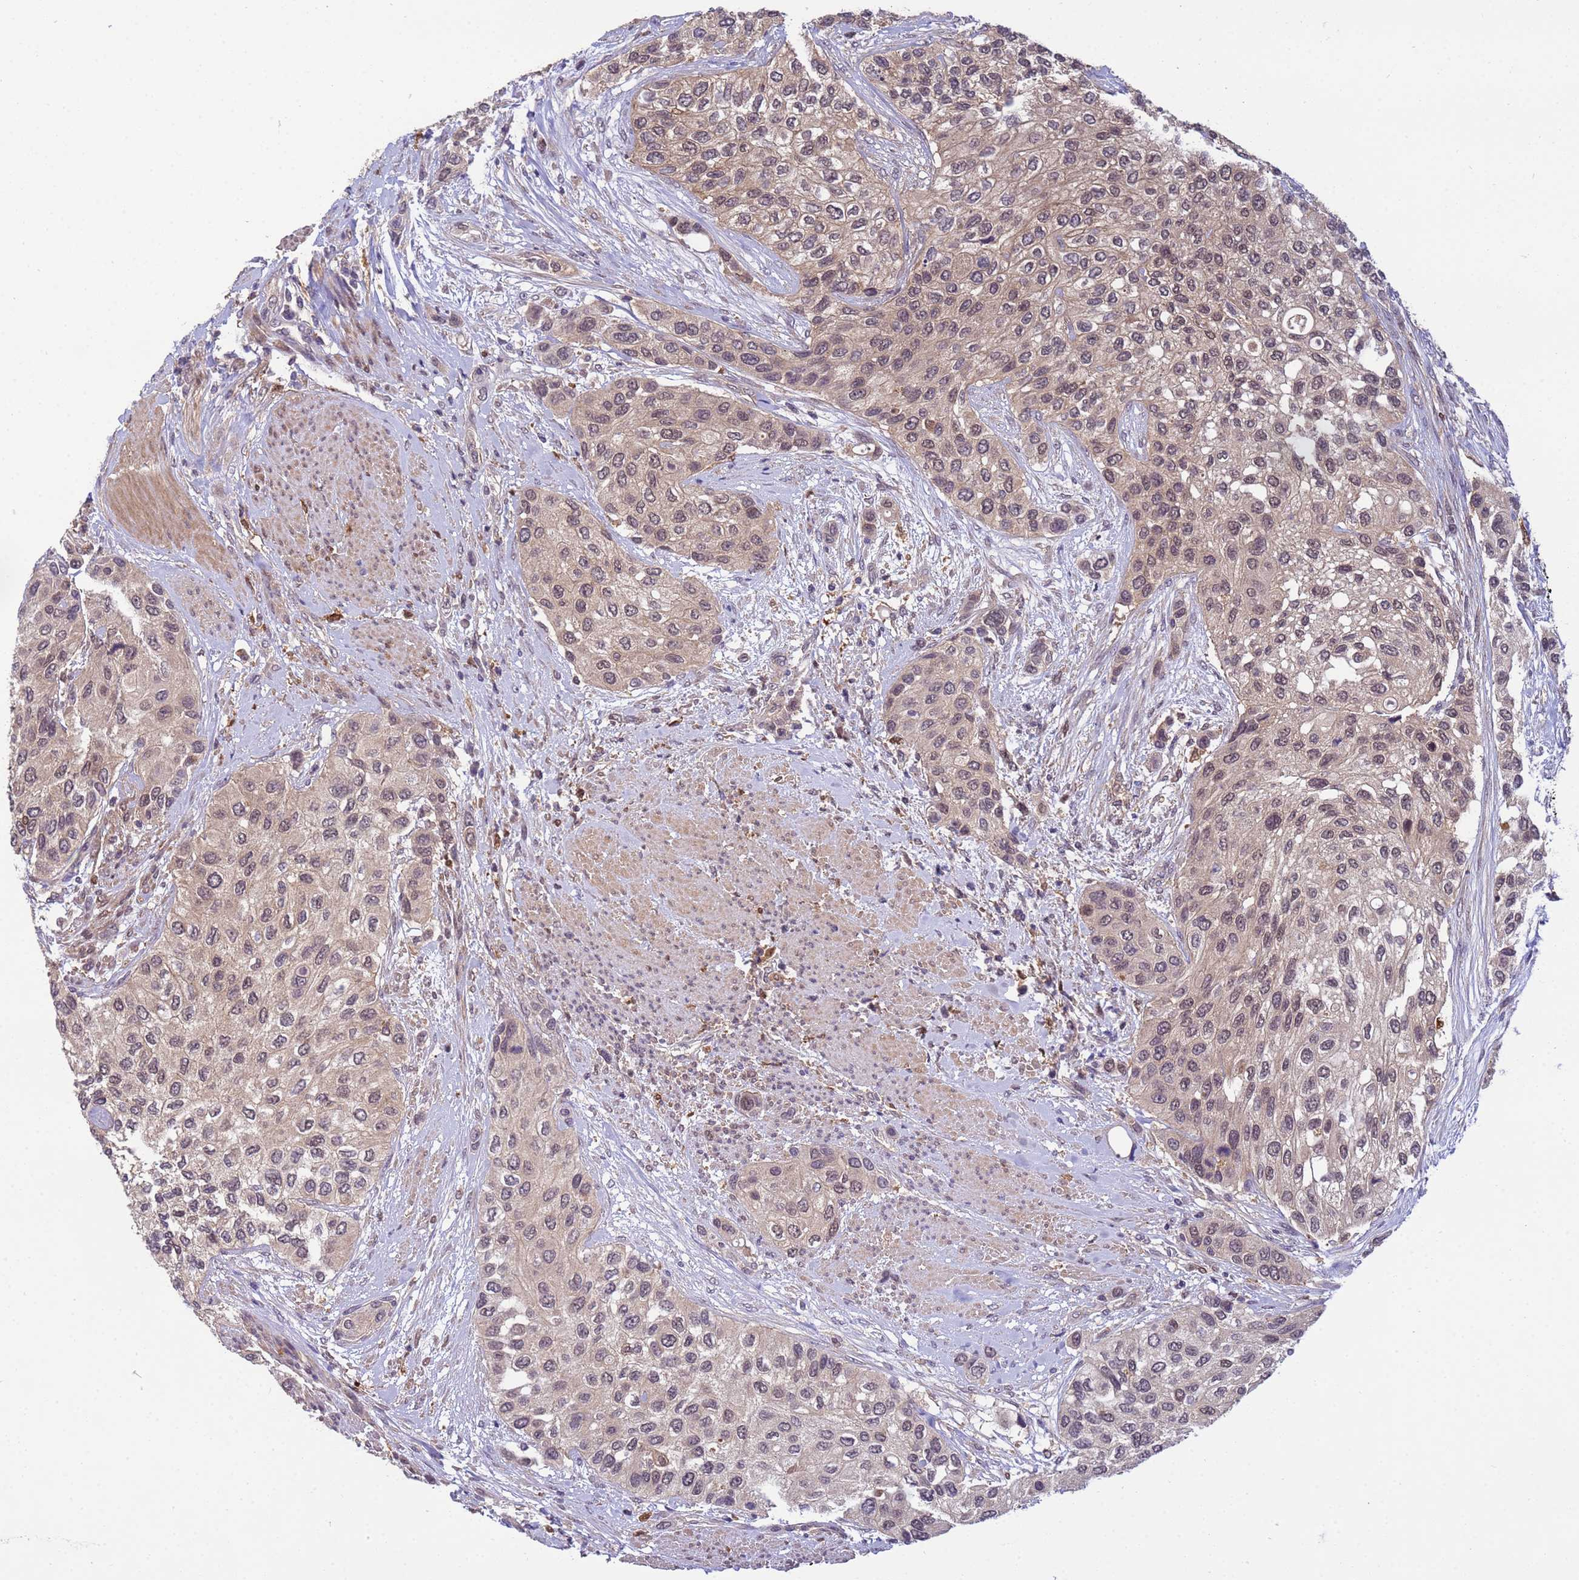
{"staining": {"intensity": "moderate", "quantity": "<25%", "location": "nuclear"}, "tissue": "urothelial cancer", "cell_type": "Tumor cells", "image_type": "cancer", "snomed": [{"axis": "morphology", "description": "Normal tissue, NOS"}, {"axis": "morphology", "description": "Urothelial carcinoma, High grade"}, {"axis": "topography", "description": "Vascular tissue"}, {"axis": "topography", "description": "Urinary bladder"}], "caption": "Urothelial cancer stained for a protein demonstrates moderate nuclear positivity in tumor cells.", "gene": "NPEPPS", "patient": {"sex": "female", "age": 56}}